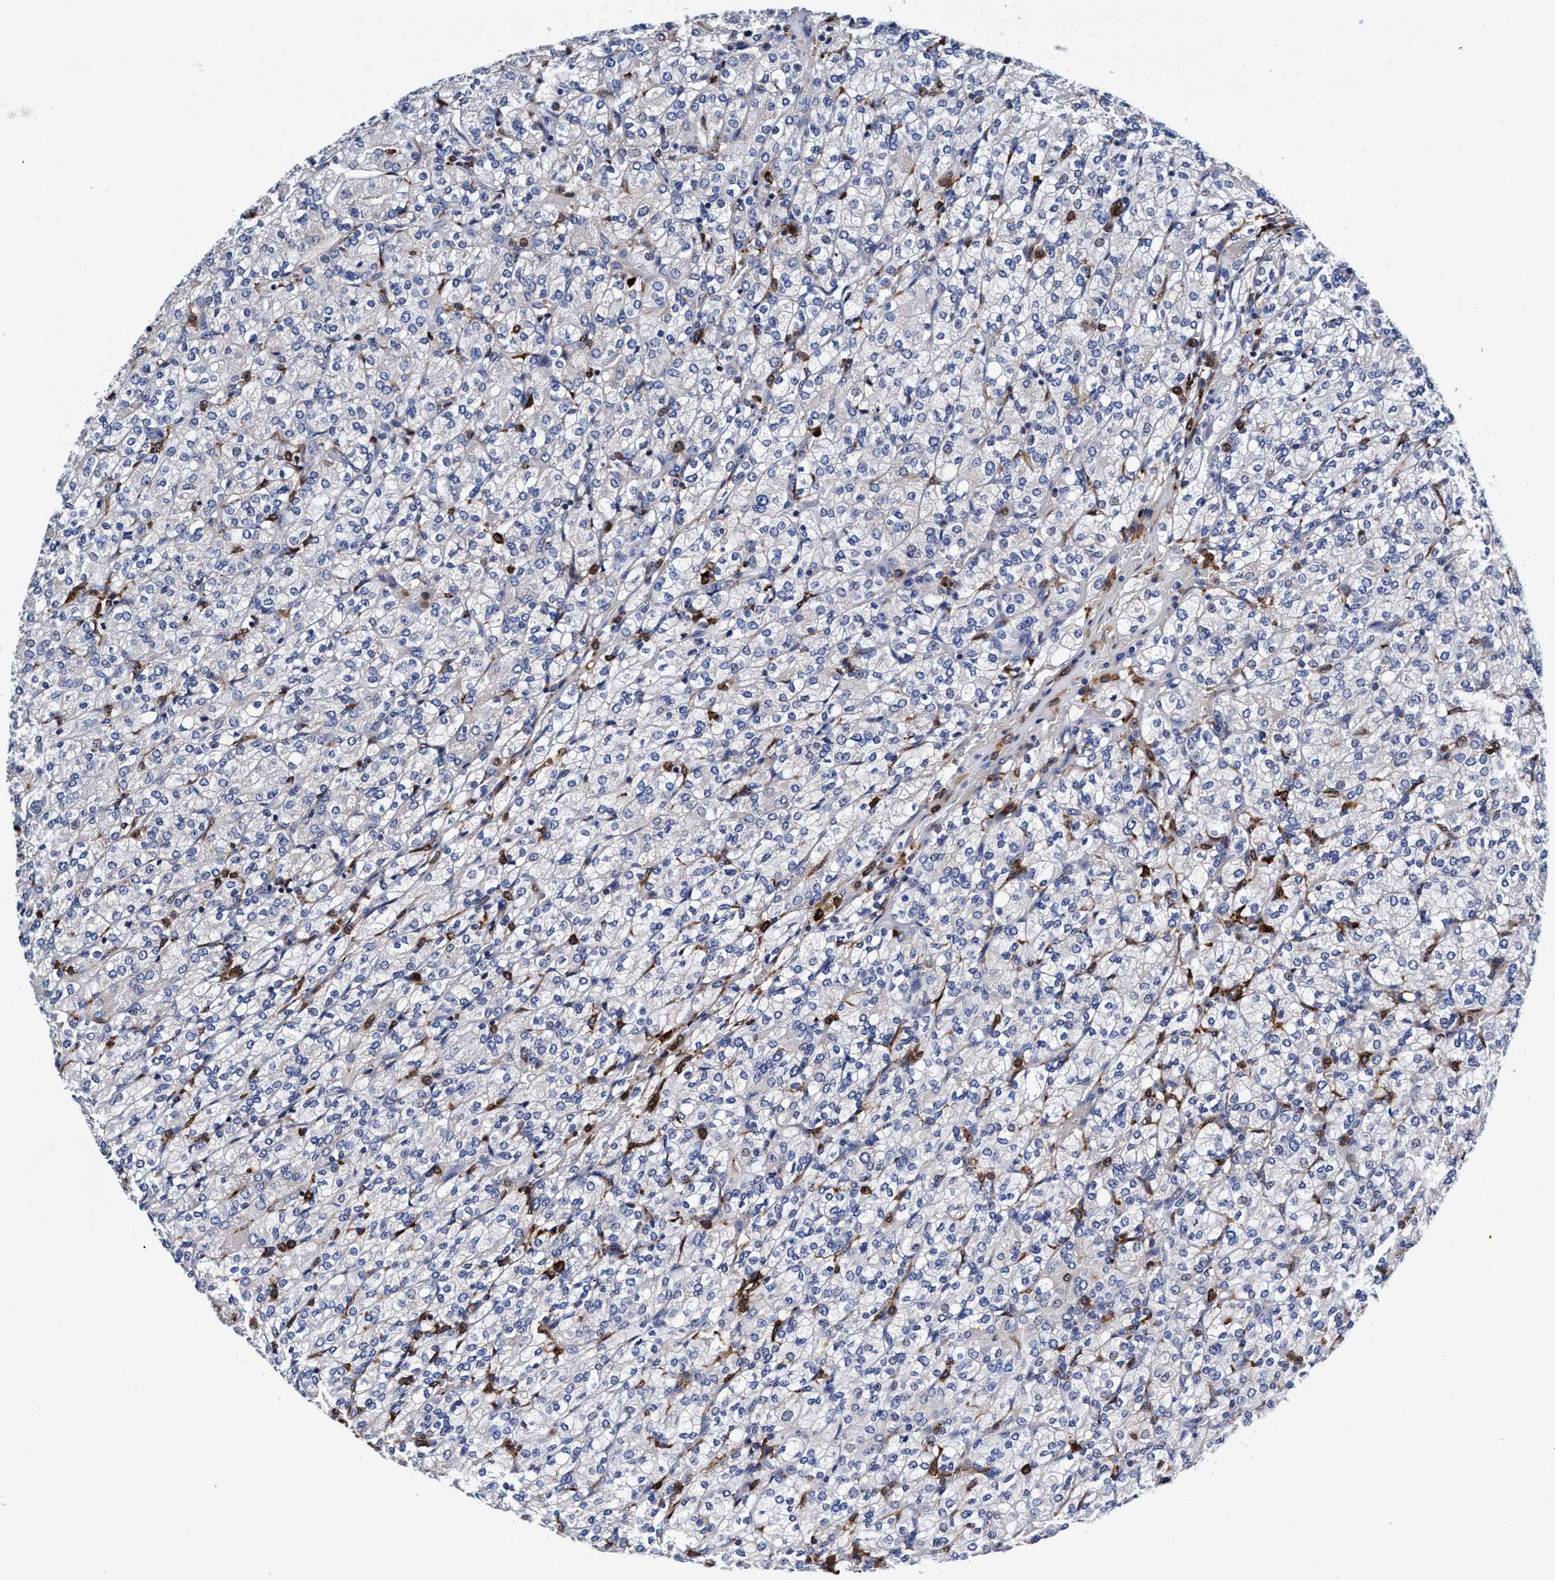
{"staining": {"intensity": "negative", "quantity": "none", "location": "none"}, "tissue": "renal cancer", "cell_type": "Tumor cells", "image_type": "cancer", "snomed": [{"axis": "morphology", "description": "Adenocarcinoma, NOS"}, {"axis": "topography", "description": "Kidney"}], "caption": "Tumor cells are negative for protein expression in human renal cancer. (DAB (3,3'-diaminobenzidine) IHC, high magnification).", "gene": "UBALD2", "patient": {"sex": "male", "age": 77}}